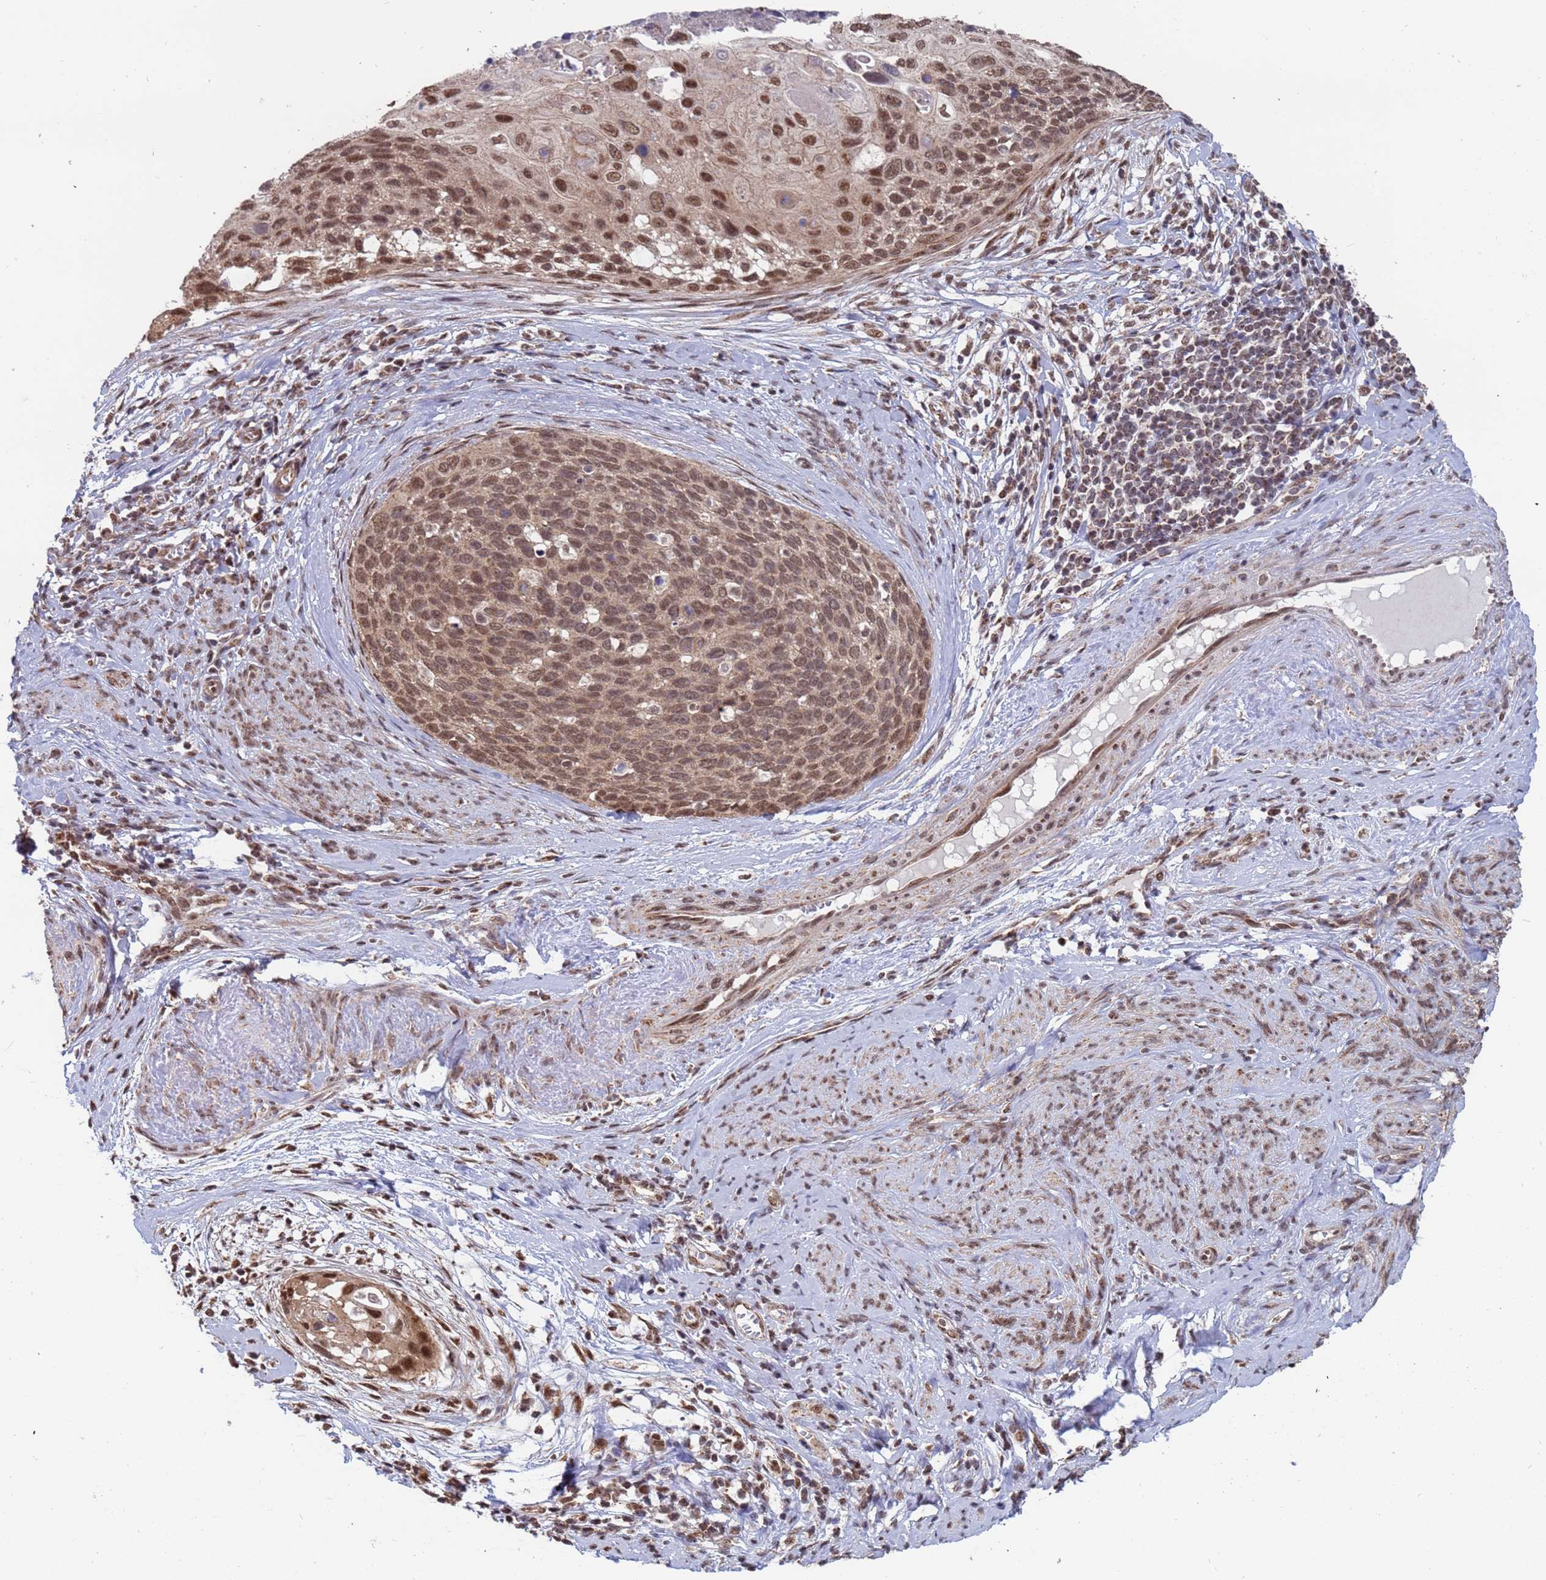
{"staining": {"intensity": "moderate", "quantity": ">75%", "location": "nuclear"}, "tissue": "cervical cancer", "cell_type": "Tumor cells", "image_type": "cancer", "snomed": [{"axis": "morphology", "description": "Squamous cell carcinoma, NOS"}, {"axis": "topography", "description": "Cervix"}], "caption": "Immunohistochemical staining of human cervical cancer (squamous cell carcinoma) reveals medium levels of moderate nuclear protein staining in approximately >75% of tumor cells. Immunohistochemistry stains the protein of interest in brown and the nuclei are stained blue.", "gene": "DENND2B", "patient": {"sex": "female", "age": 80}}